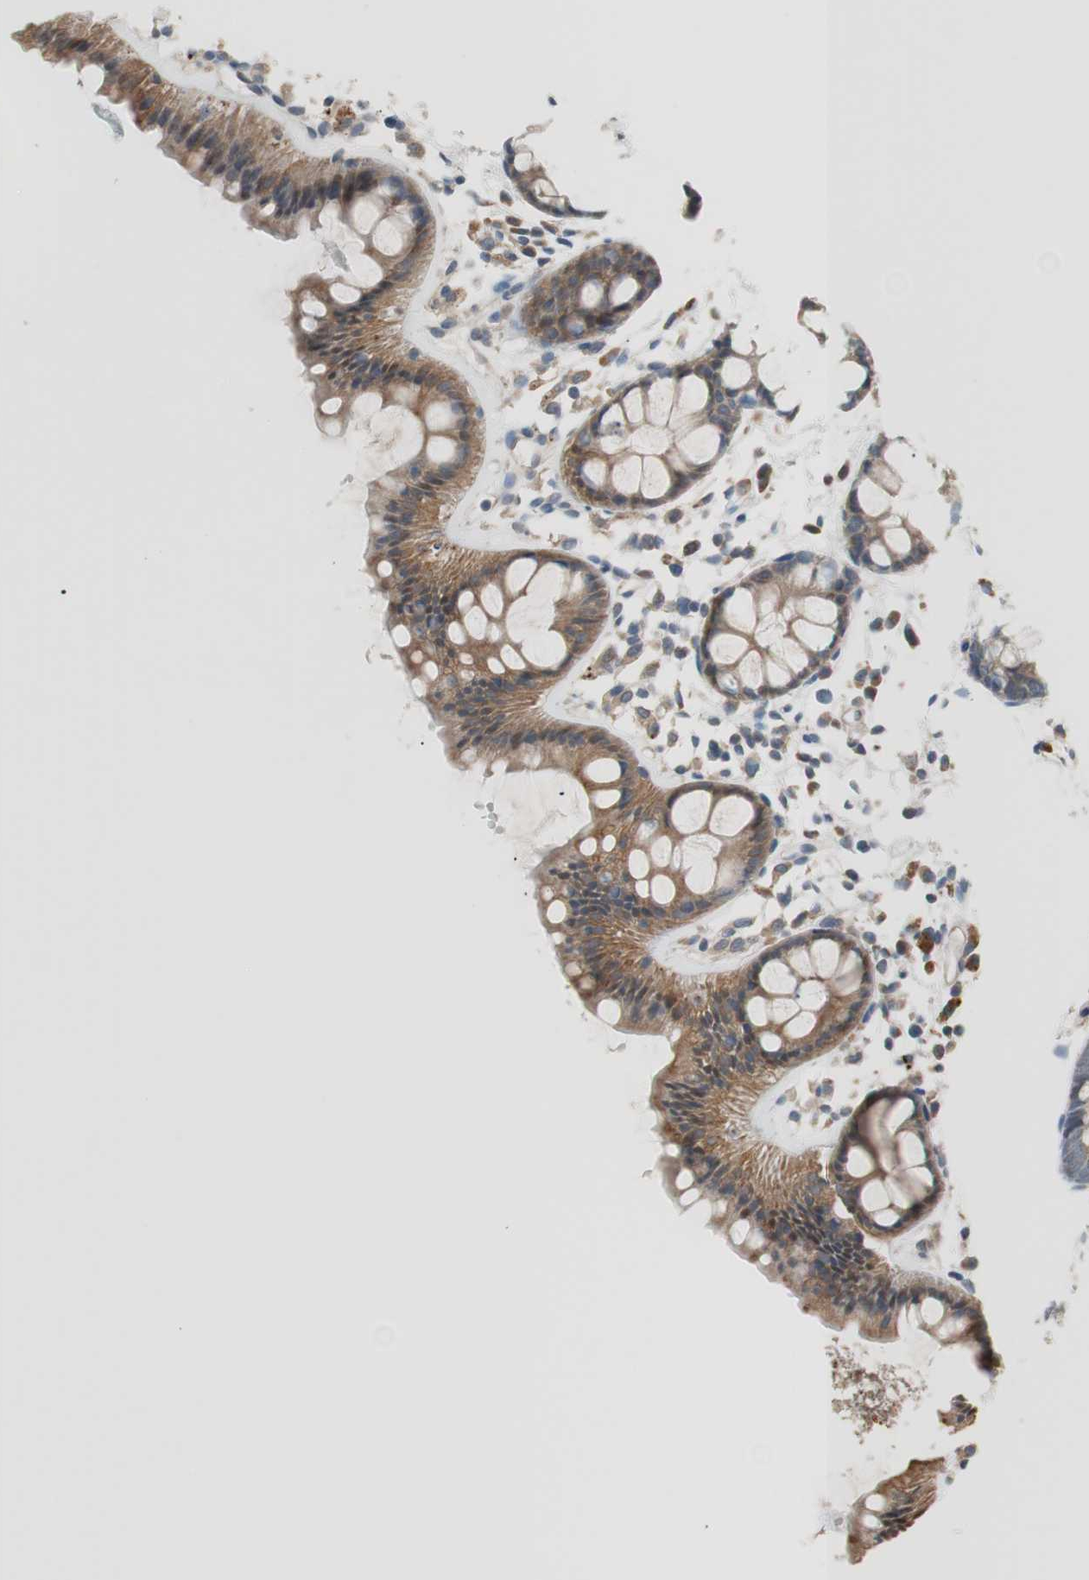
{"staining": {"intensity": "strong", "quantity": ">75%", "location": "cytoplasmic/membranous"}, "tissue": "rectum", "cell_type": "Glandular cells", "image_type": "normal", "snomed": [{"axis": "morphology", "description": "Normal tissue, NOS"}, {"axis": "topography", "description": "Rectum"}], "caption": "A brown stain labels strong cytoplasmic/membranous expression of a protein in glandular cells of unremarkable rectum.", "gene": "FADS2", "patient": {"sex": "female", "age": 66}}